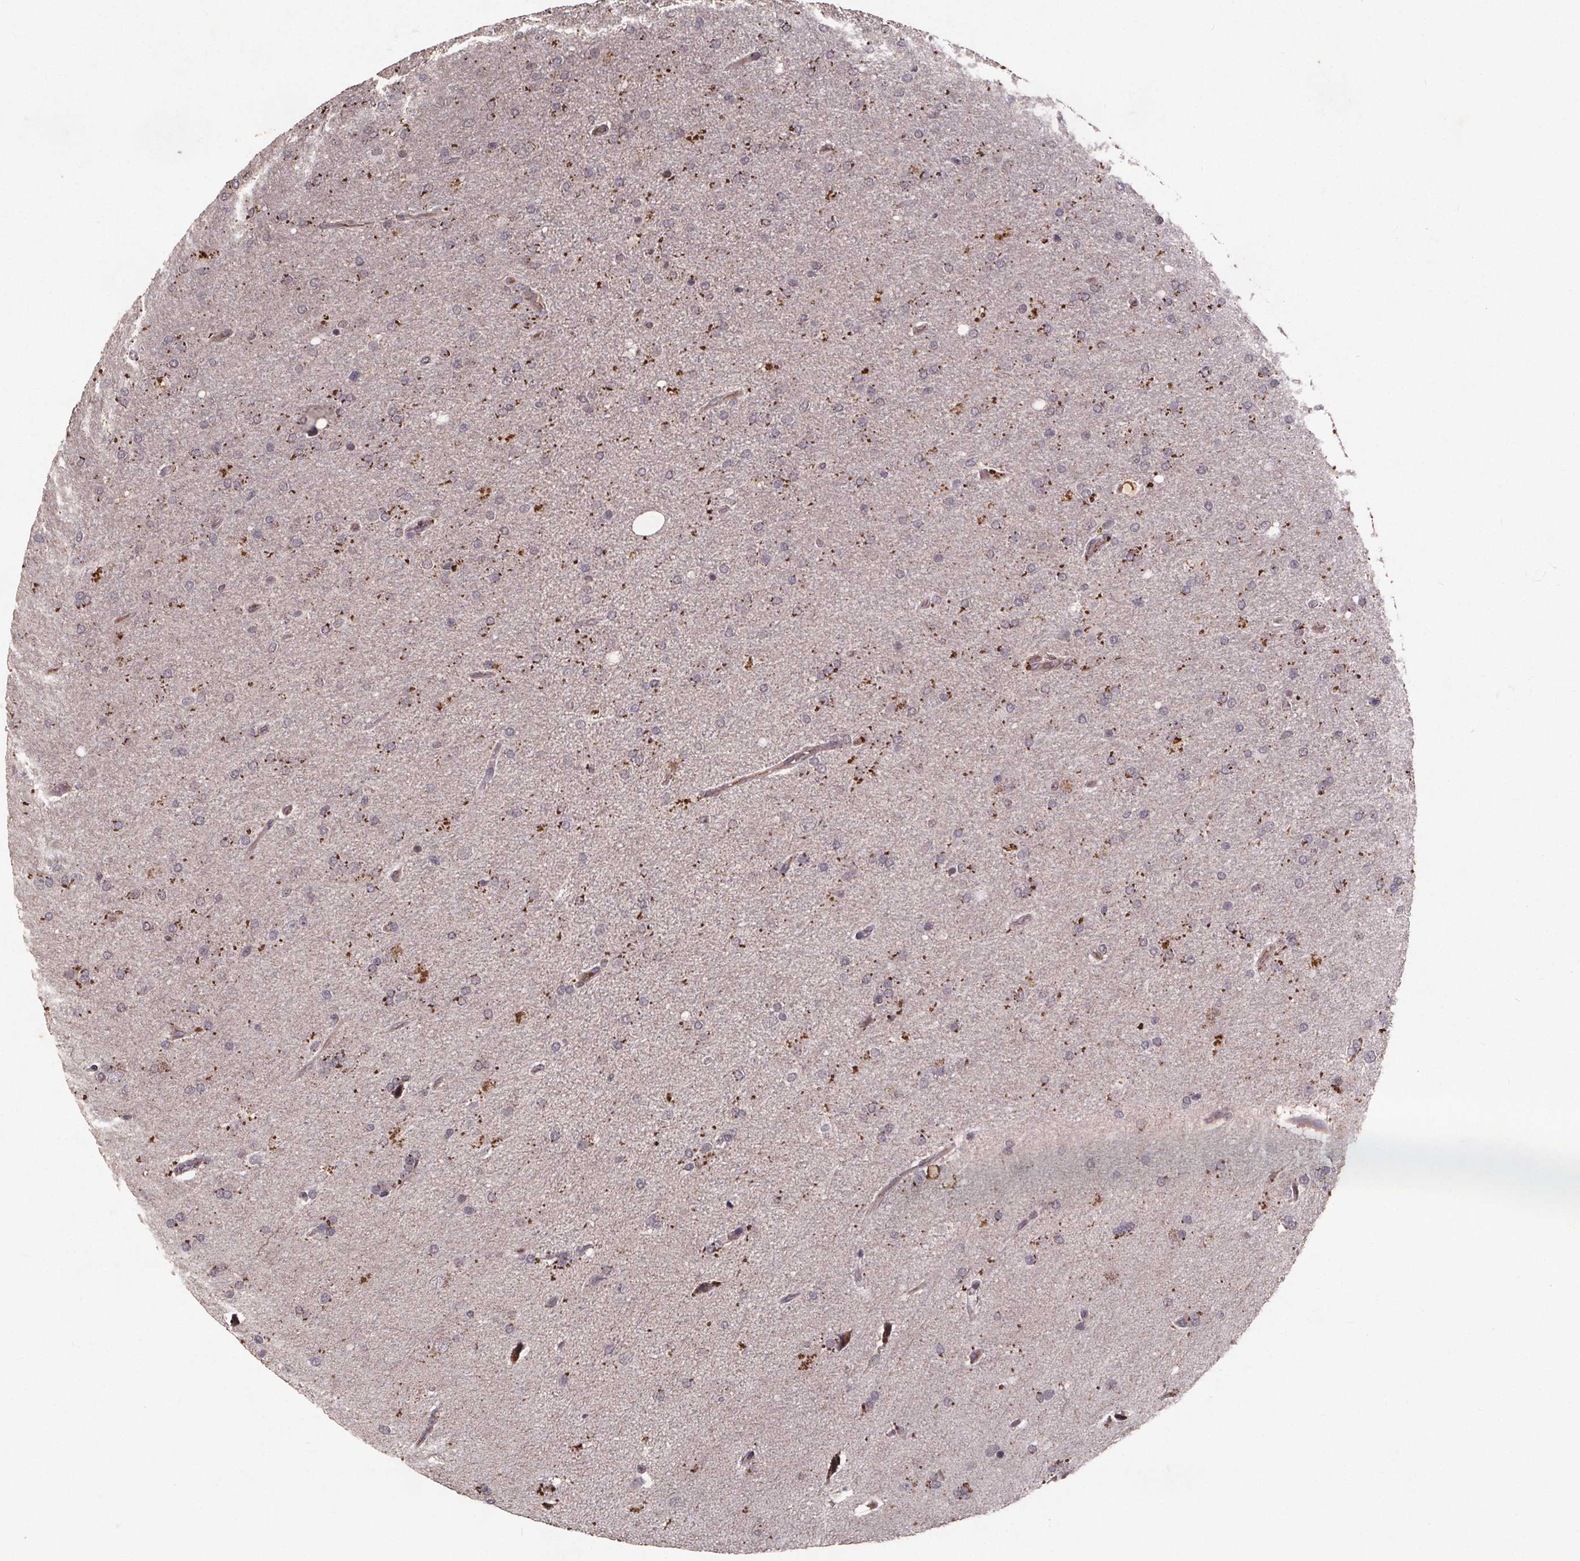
{"staining": {"intensity": "negative", "quantity": "none", "location": "none"}, "tissue": "glioma", "cell_type": "Tumor cells", "image_type": "cancer", "snomed": [{"axis": "morphology", "description": "Glioma, malignant, High grade"}, {"axis": "topography", "description": "Cerebral cortex"}], "caption": "This is an IHC histopathology image of glioma. There is no expression in tumor cells.", "gene": "GPX3", "patient": {"sex": "male", "age": 70}}